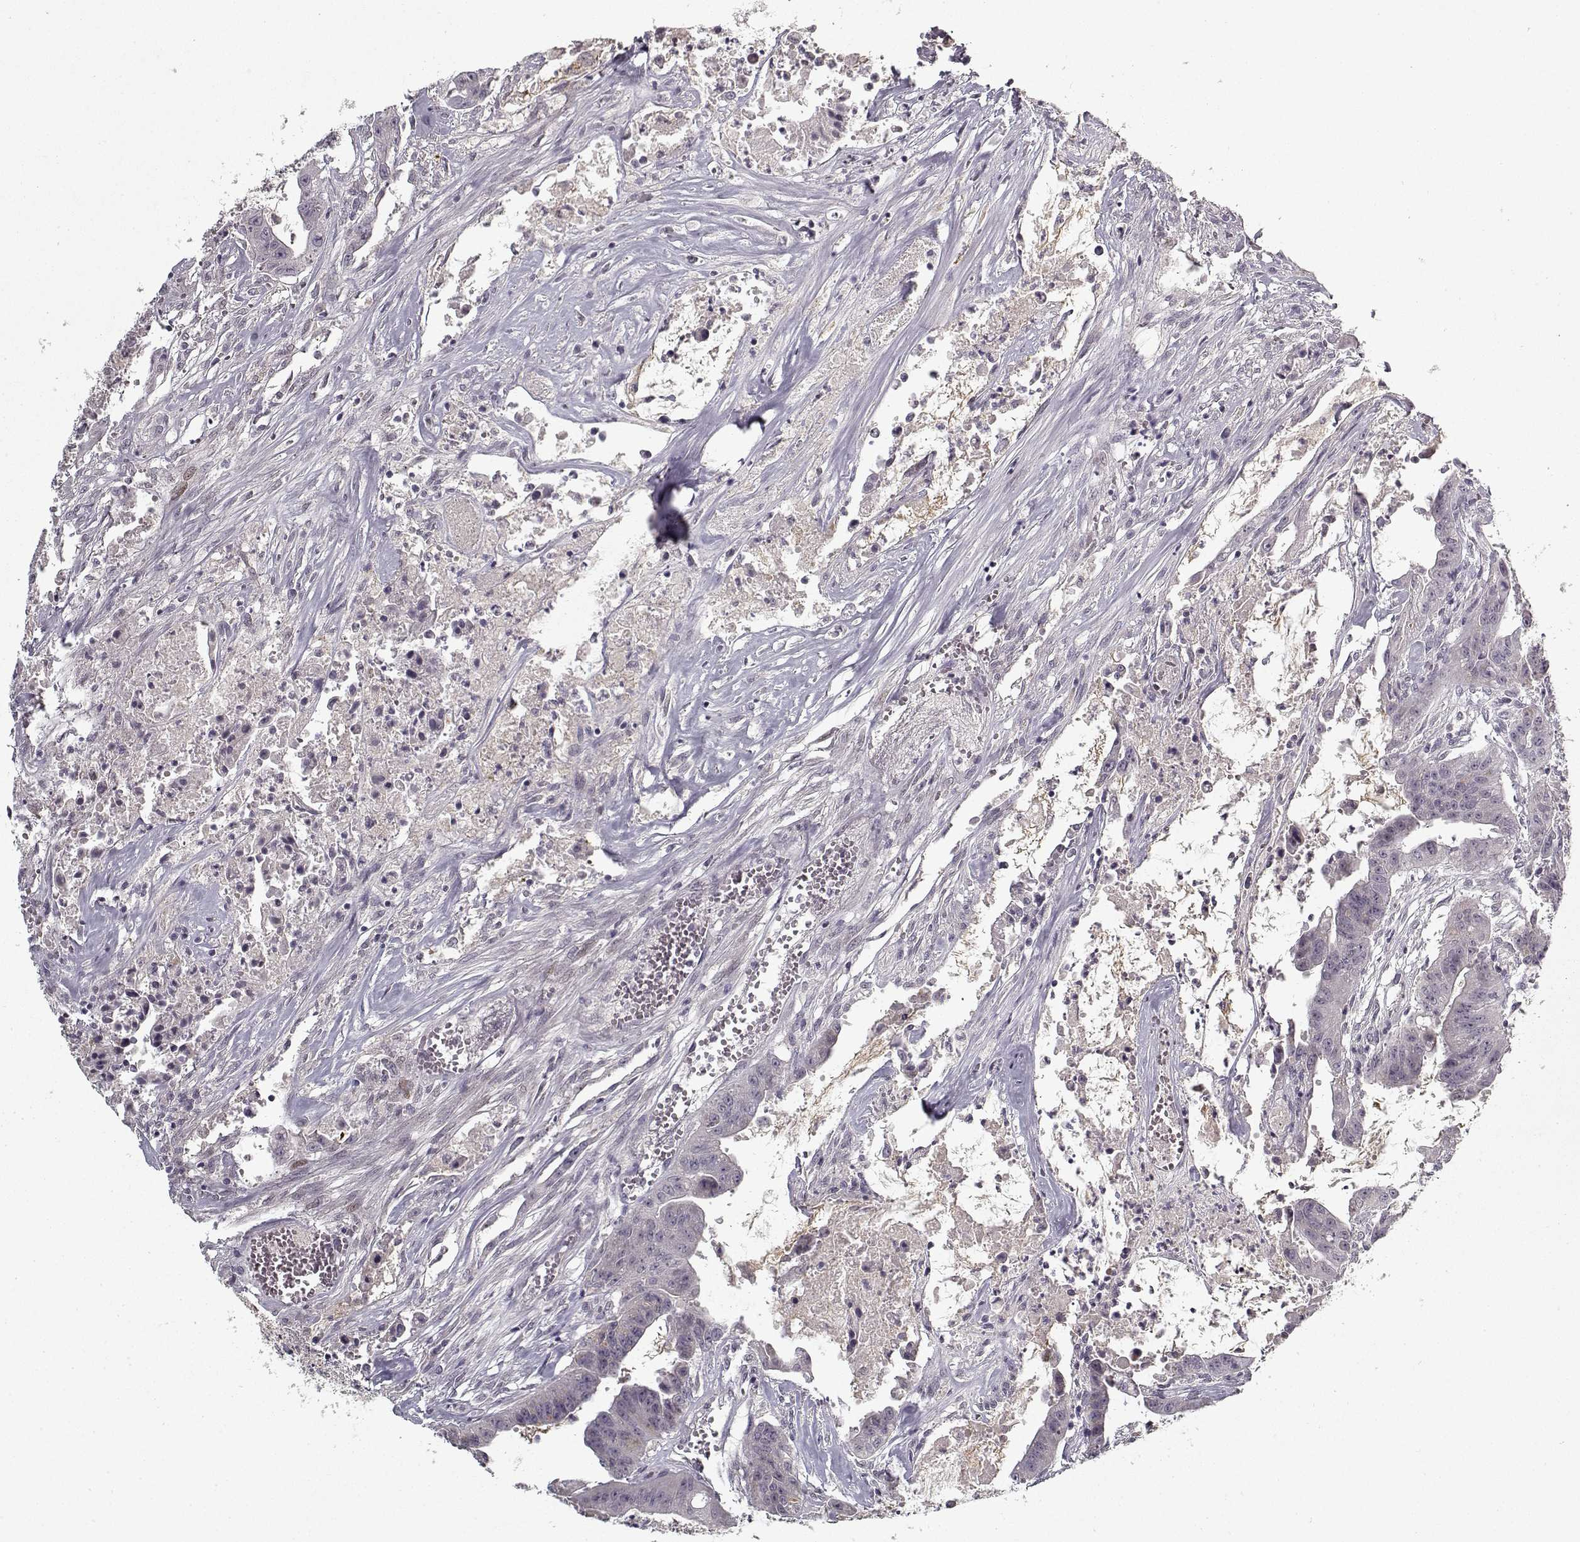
{"staining": {"intensity": "negative", "quantity": "none", "location": "none"}, "tissue": "colorectal cancer", "cell_type": "Tumor cells", "image_type": "cancer", "snomed": [{"axis": "morphology", "description": "Adenocarcinoma, NOS"}, {"axis": "topography", "description": "Colon"}], "caption": "IHC image of colorectal cancer stained for a protein (brown), which reveals no expression in tumor cells. (Immunohistochemistry, brightfield microscopy, high magnification).", "gene": "LAMA2", "patient": {"sex": "male", "age": 33}}